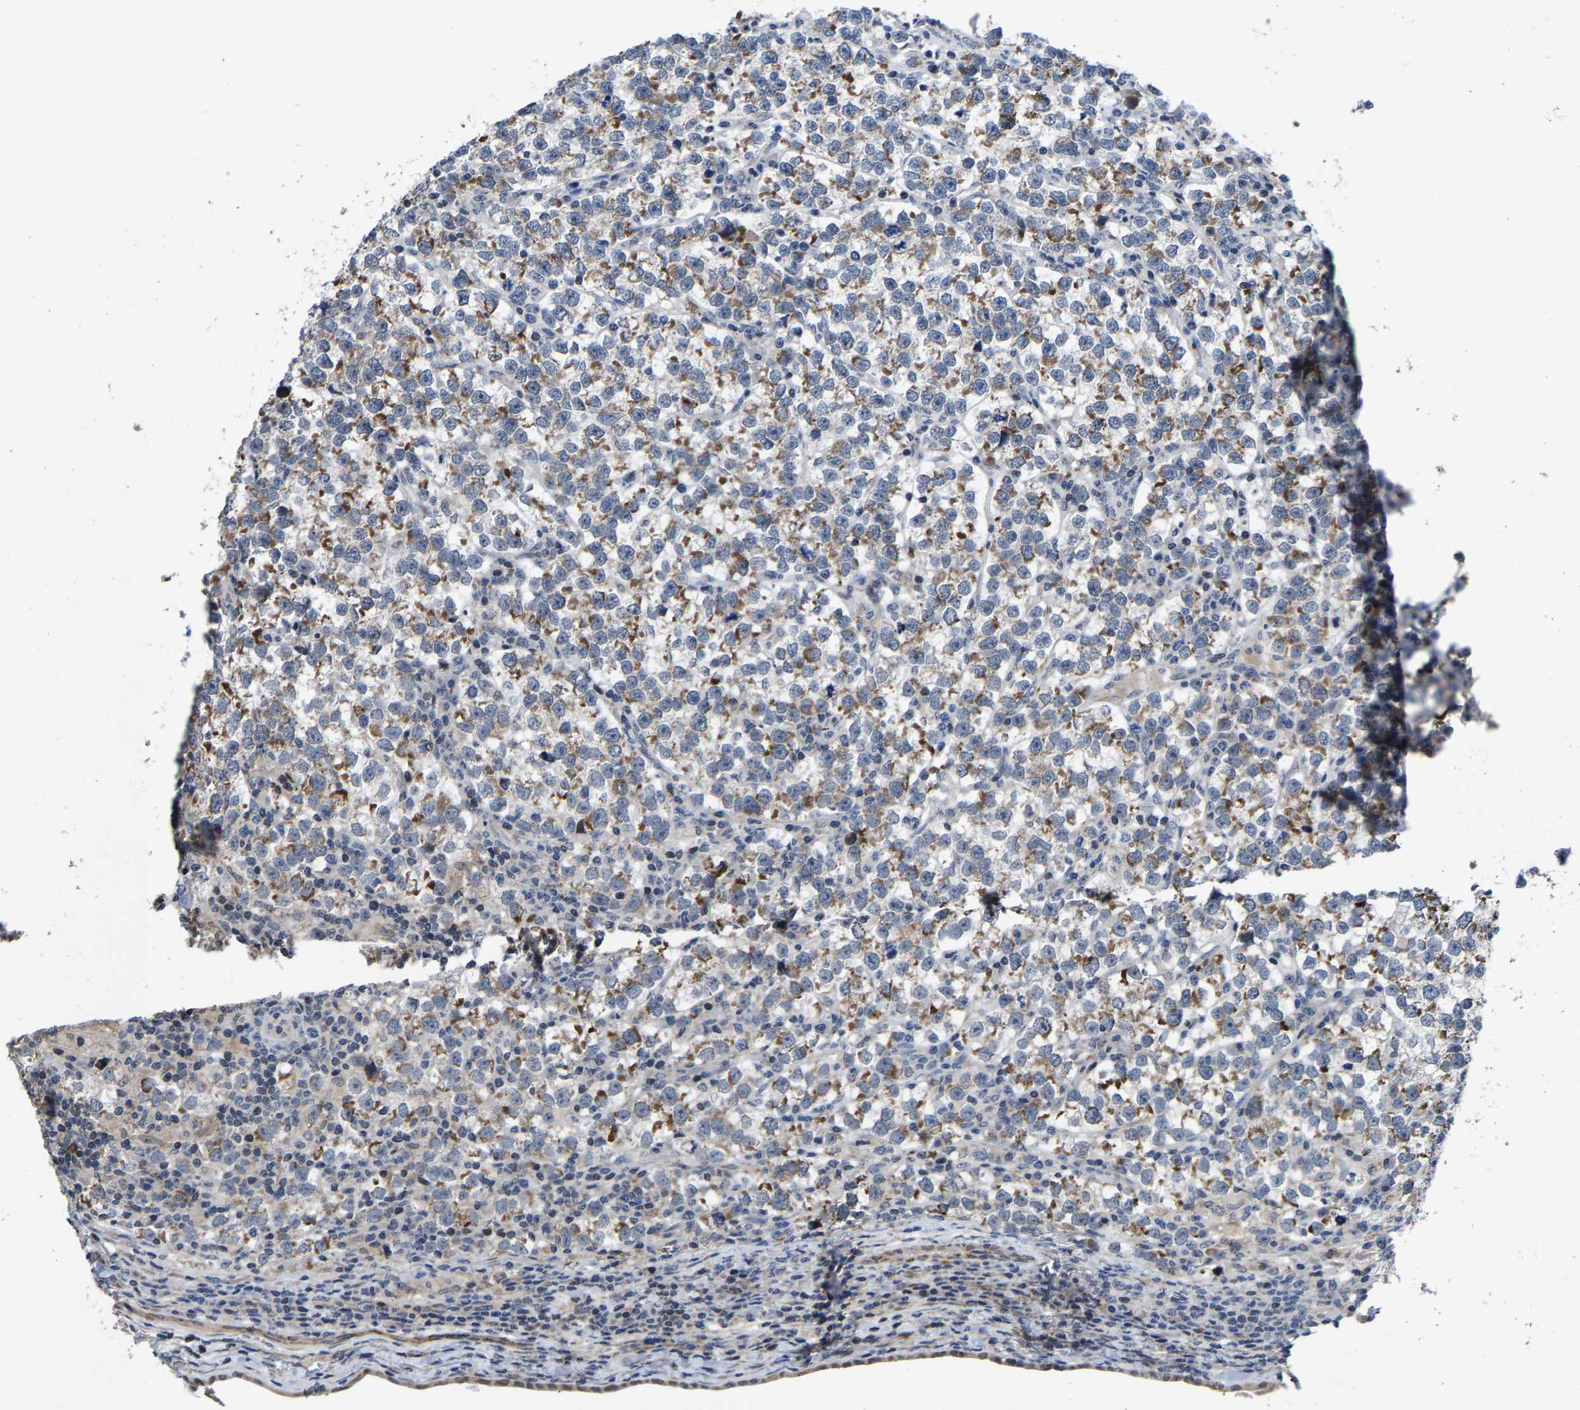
{"staining": {"intensity": "moderate", "quantity": "25%-75%", "location": "cytoplasmic/membranous"}, "tissue": "testis cancer", "cell_type": "Tumor cells", "image_type": "cancer", "snomed": [{"axis": "morphology", "description": "Normal tissue, NOS"}, {"axis": "morphology", "description": "Seminoma, NOS"}, {"axis": "topography", "description": "Testis"}], "caption": "The image exhibits a brown stain indicating the presence of a protein in the cytoplasmic/membranous of tumor cells in seminoma (testis).", "gene": "TDRKH", "patient": {"sex": "male", "age": 43}}